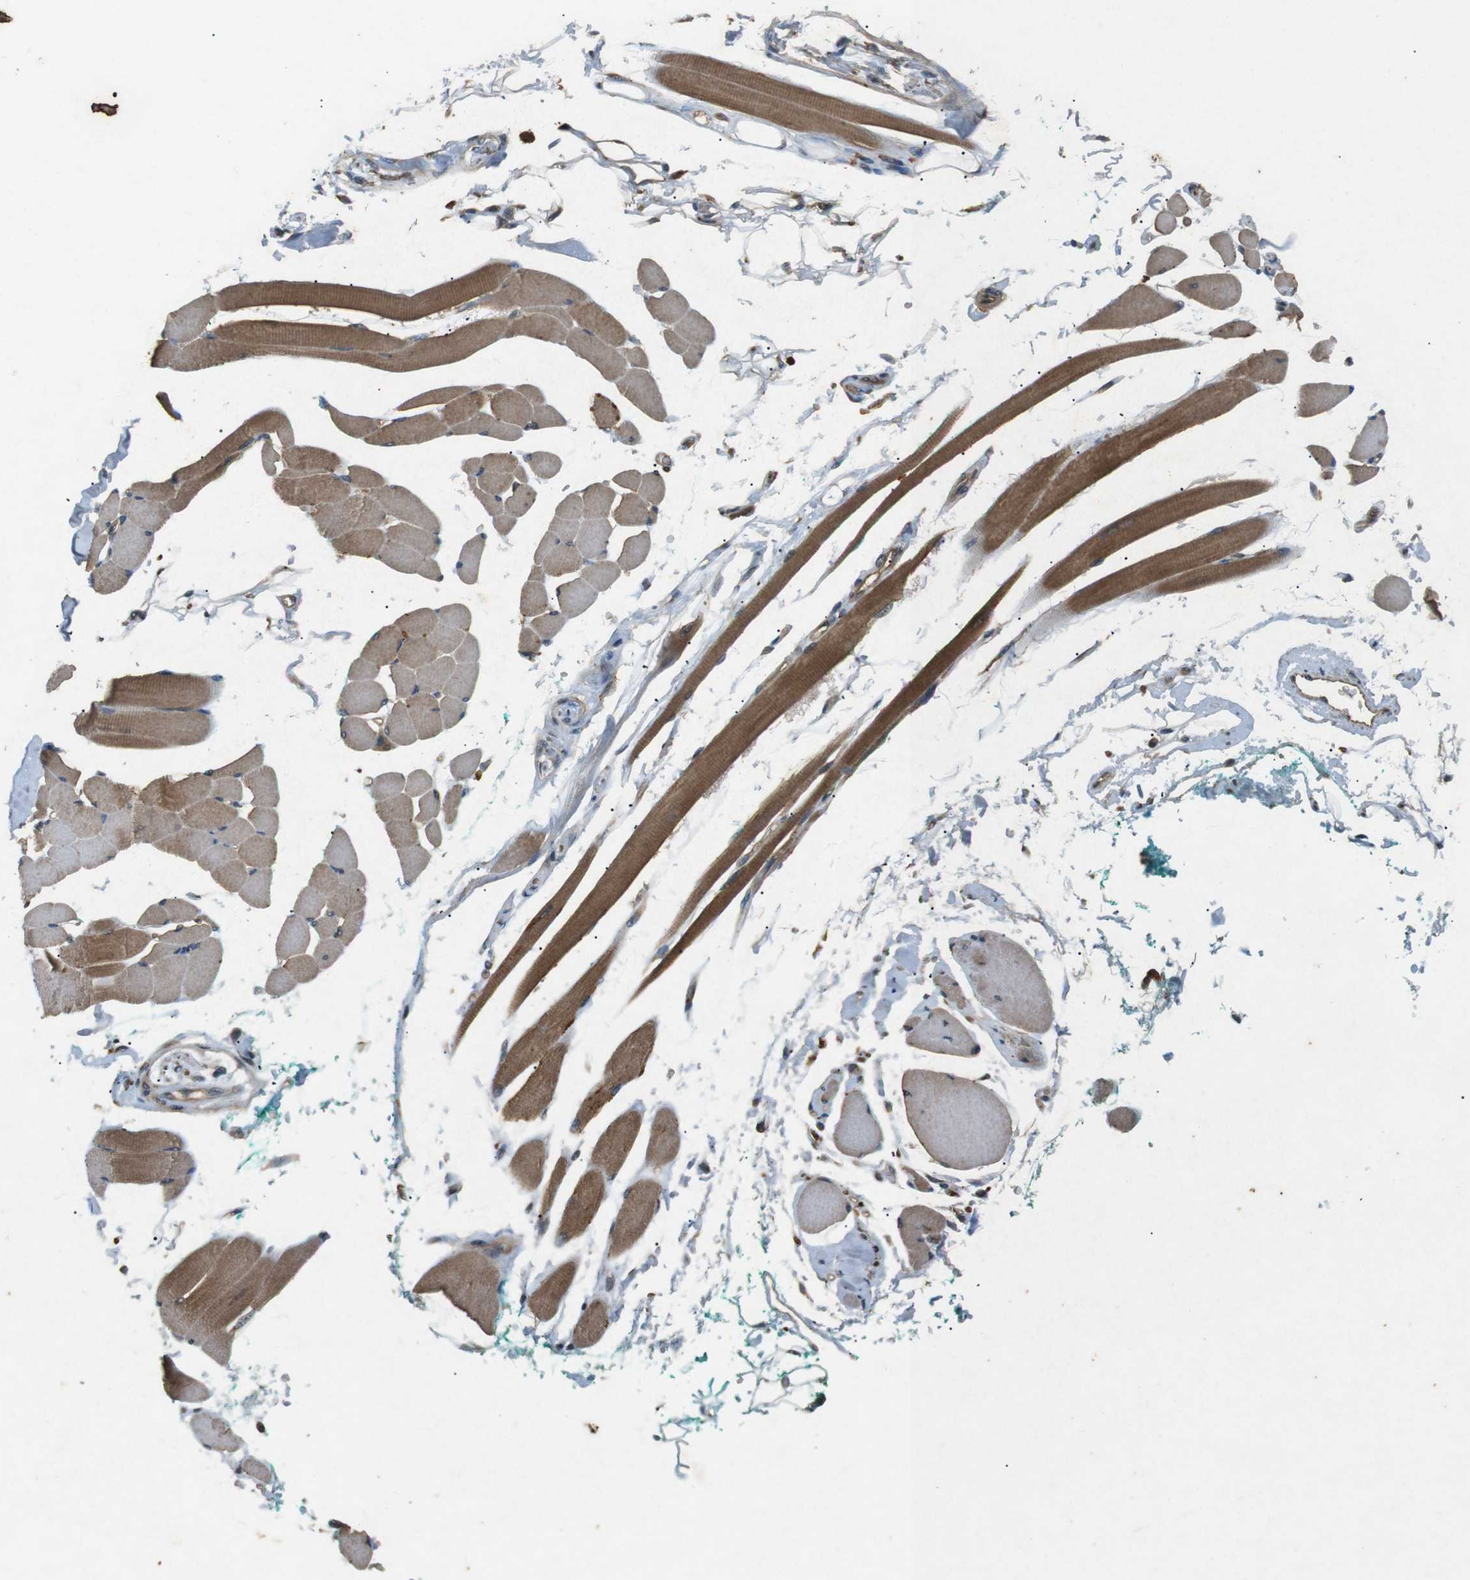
{"staining": {"intensity": "moderate", "quantity": ">75%", "location": "cytoplasmic/membranous"}, "tissue": "skeletal muscle", "cell_type": "Myocytes", "image_type": "normal", "snomed": [{"axis": "morphology", "description": "Normal tissue, NOS"}, {"axis": "topography", "description": "Skeletal muscle"}, {"axis": "topography", "description": "Oral tissue"}, {"axis": "topography", "description": "Peripheral nerve tissue"}], "caption": "A photomicrograph of skeletal muscle stained for a protein exhibits moderate cytoplasmic/membranous brown staining in myocytes.", "gene": "TAP1", "patient": {"sex": "female", "age": 84}}